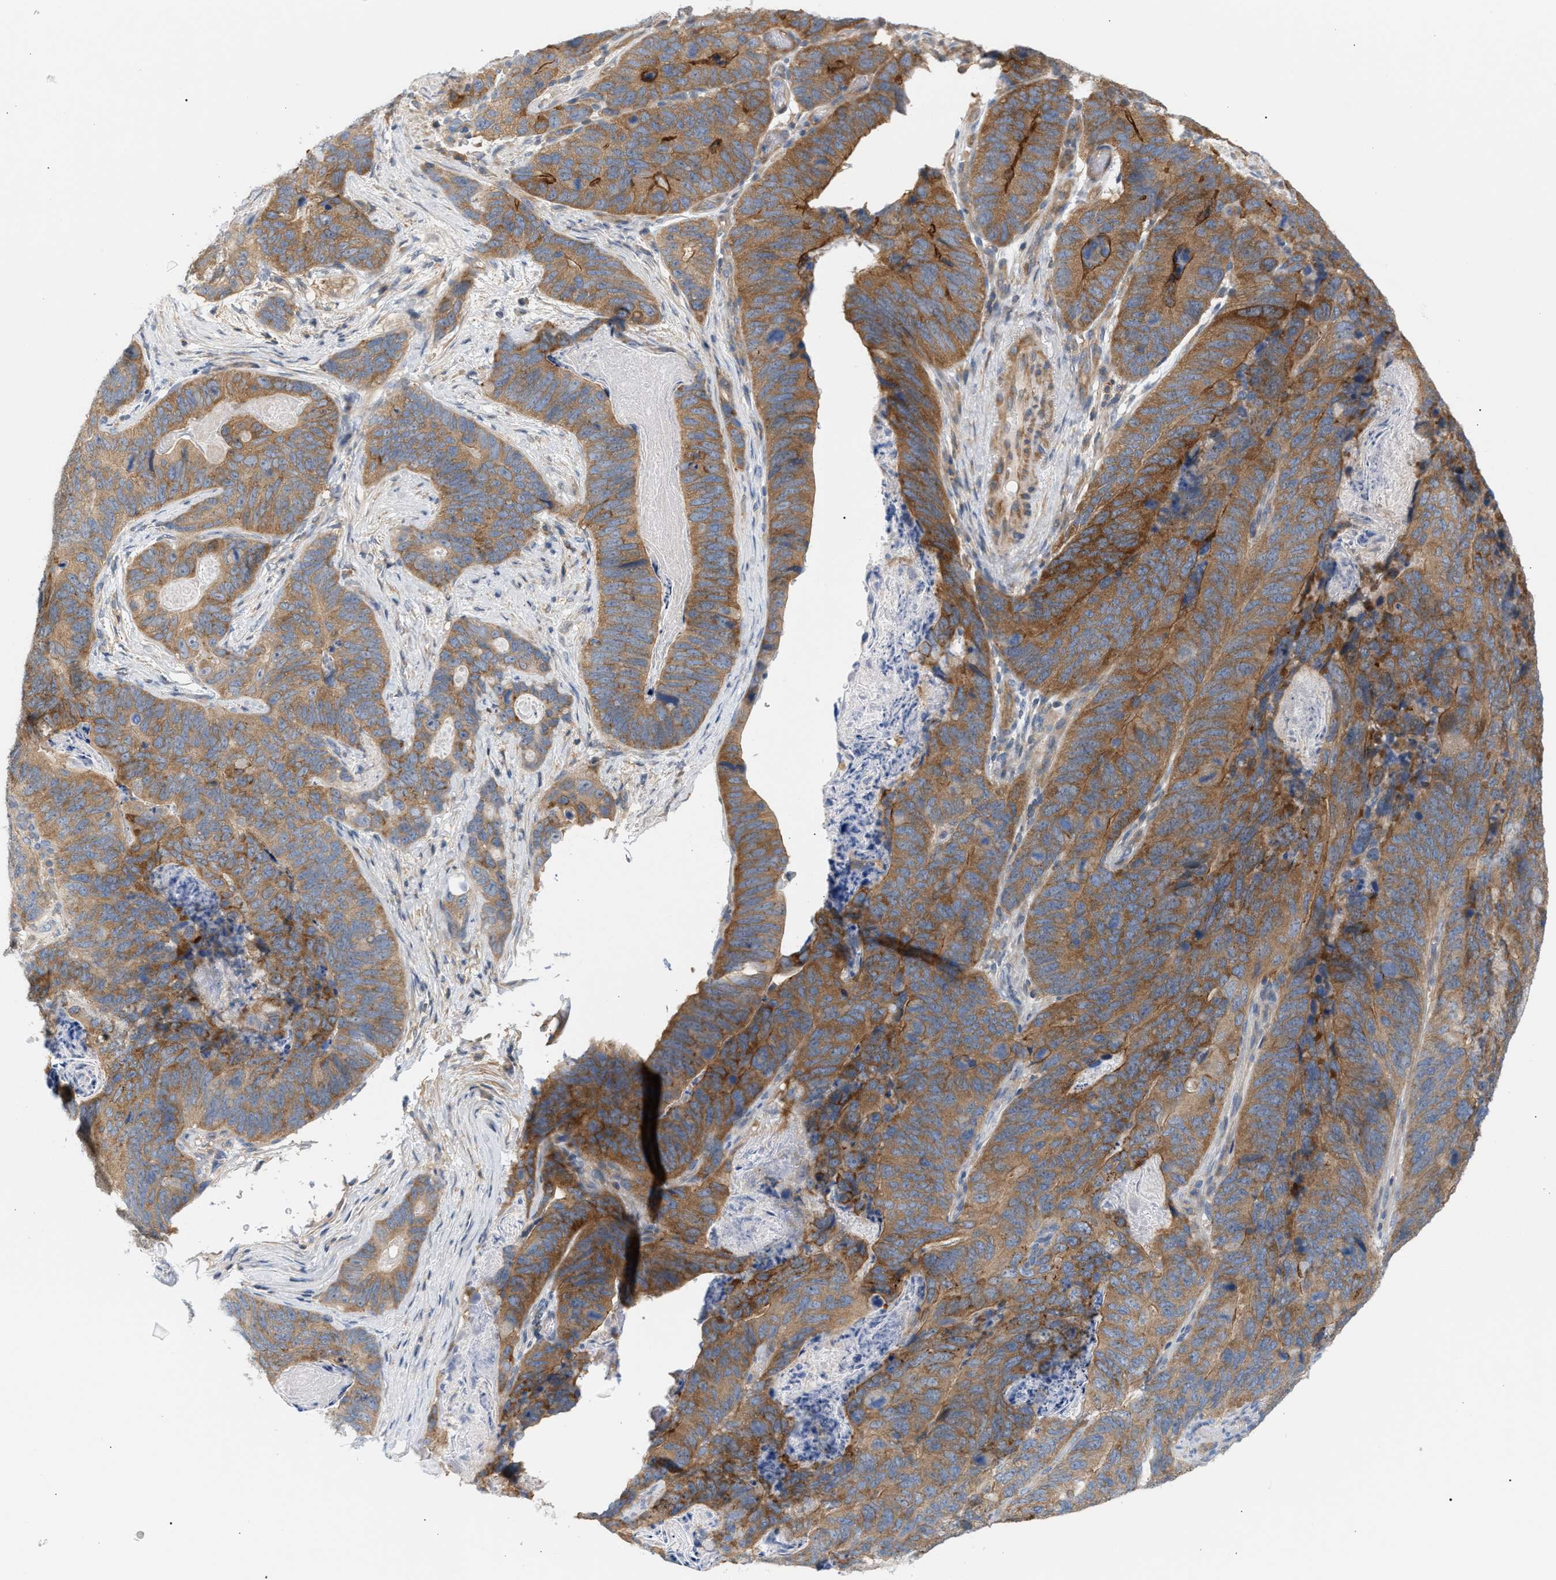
{"staining": {"intensity": "moderate", "quantity": ">75%", "location": "cytoplasmic/membranous"}, "tissue": "stomach cancer", "cell_type": "Tumor cells", "image_type": "cancer", "snomed": [{"axis": "morphology", "description": "Normal tissue, NOS"}, {"axis": "morphology", "description": "Adenocarcinoma, NOS"}, {"axis": "topography", "description": "Stomach"}], "caption": "Brown immunohistochemical staining in human stomach cancer displays moderate cytoplasmic/membranous staining in approximately >75% of tumor cells.", "gene": "LRCH1", "patient": {"sex": "female", "age": 89}}